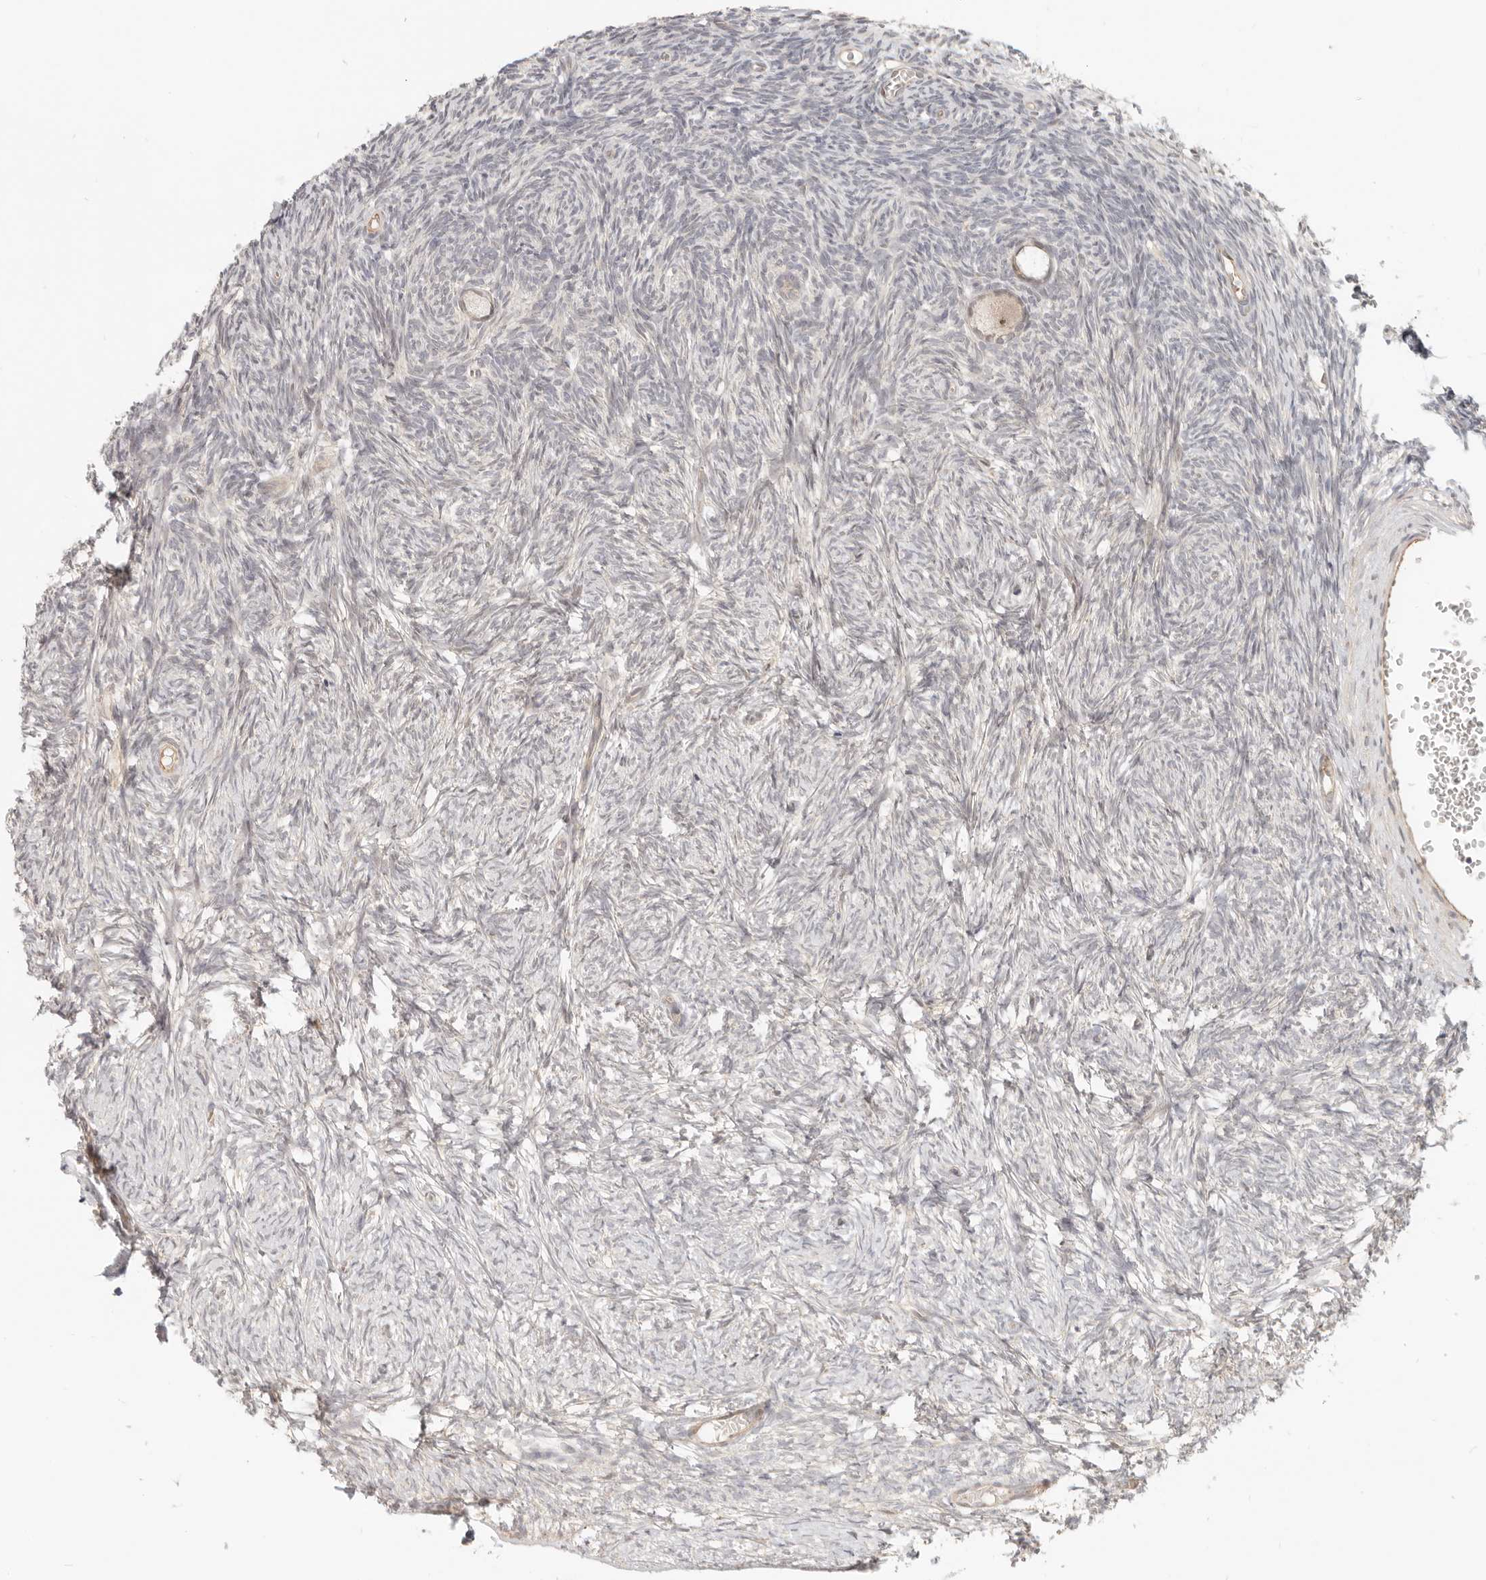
{"staining": {"intensity": "moderate", "quantity": "25%-75%", "location": "nuclear"}, "tissue": "ovary", "cell_type": "Follicle cells", "image_type": "normal", "snomed": [{"axis": "morphology", "description": "Normal tissue, NOS"}, {"axis": "topography", "description": "Ovary"}], "caption": "Brown immunohistochemical staining in unremarkable human ovary exhibits moderate nuclear expression in approximately 25%-75% of follicle cells.", "gene": "TUFT1", "patient": {"sex": "female", "age": 34}}